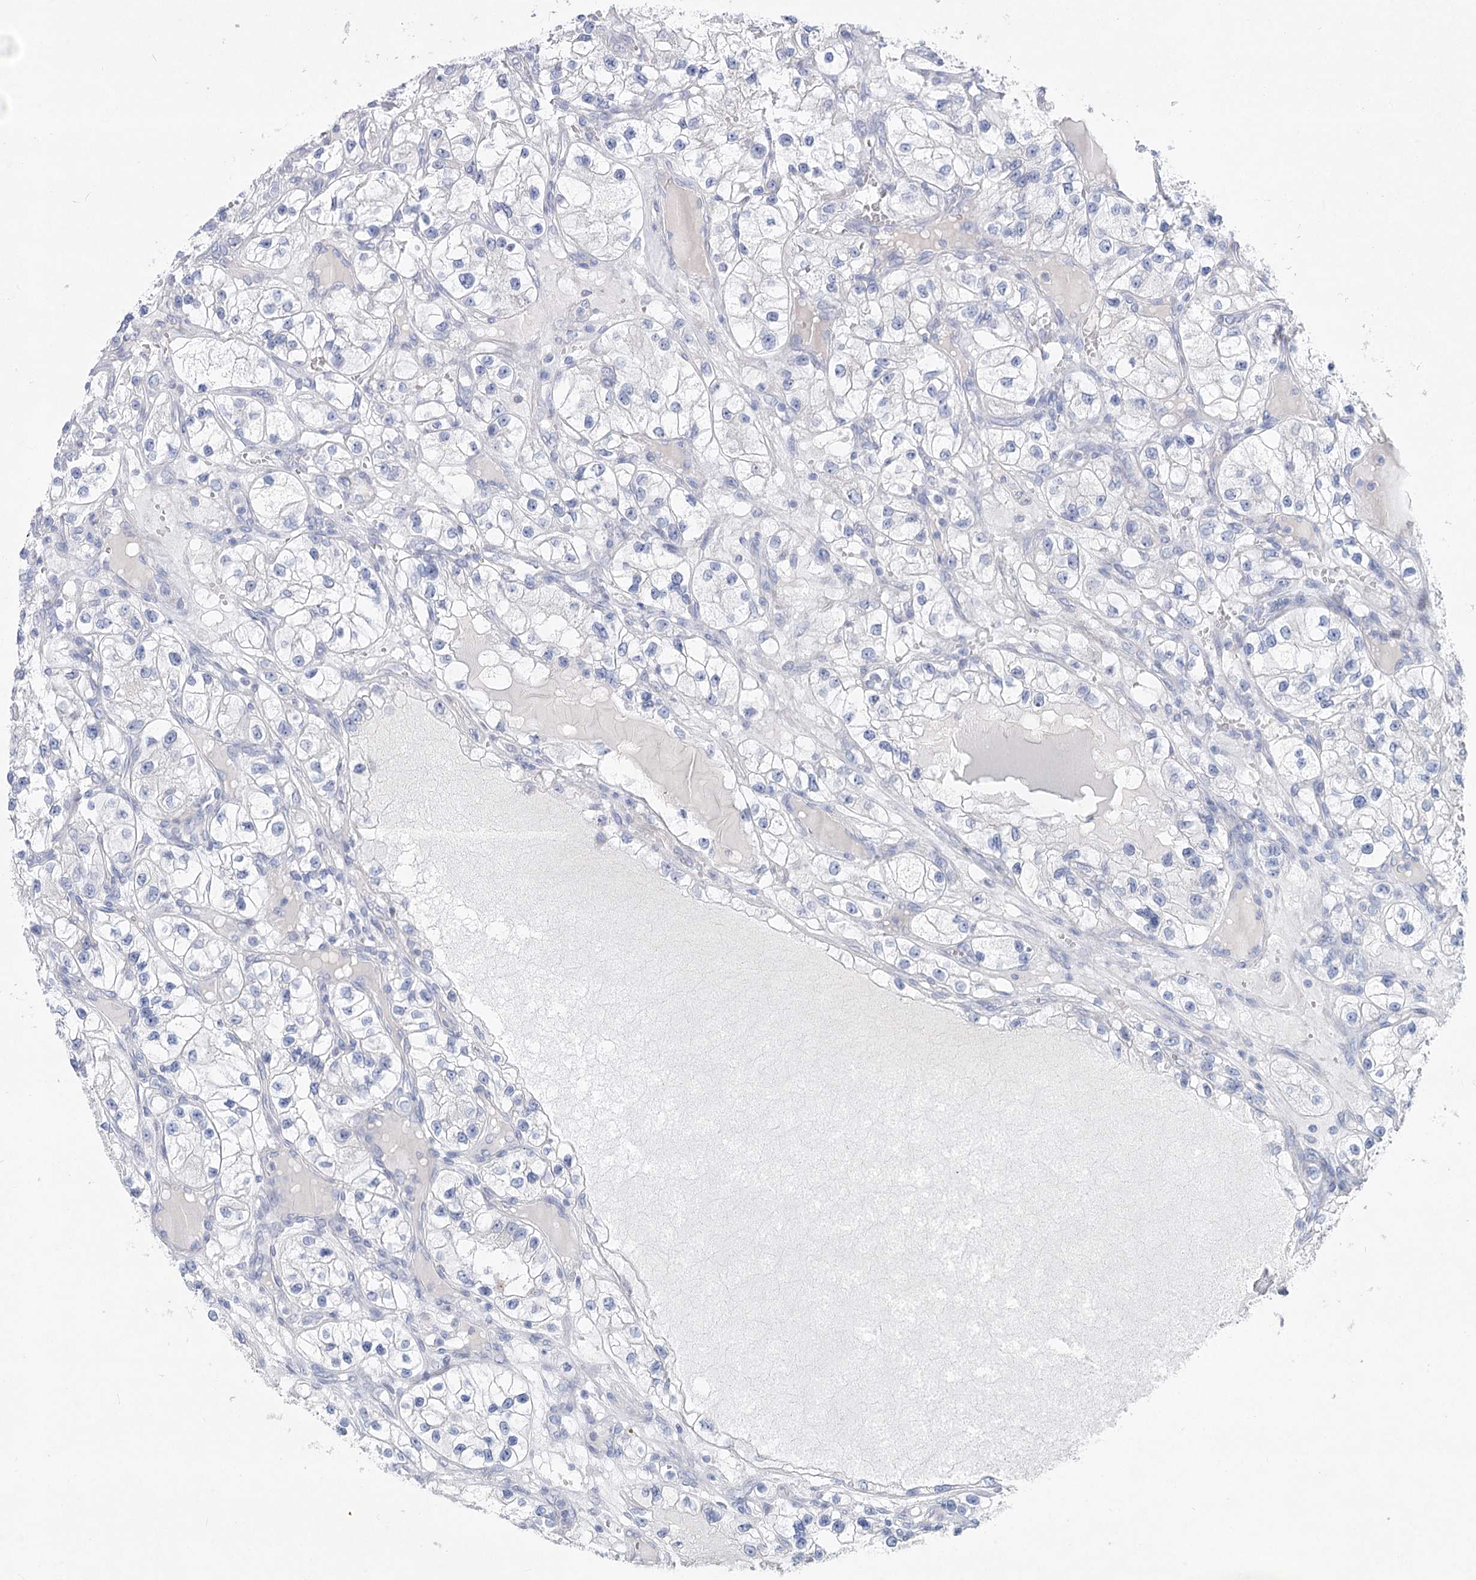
{"staining": {"intensity": "negative", "quantity": "none", "location": "none"}, "tissue": "renal cancer", "cell_type": "Tumor cells", "image_type": "cancer", "snomed": [{"axis": "morphology", "description": "Adenocarcinoma, NOS"}, {"axis": "topography", "description": "Kidney"}], "caption": "DAB (3,3'-diaminobenzidine) immunohistochemical staining of renal cancer (adenocarcinoma) exhibits no significant staining in tumor cells.", "gene": "WDR74", "patient": {"sex": "female", "age": 57}}